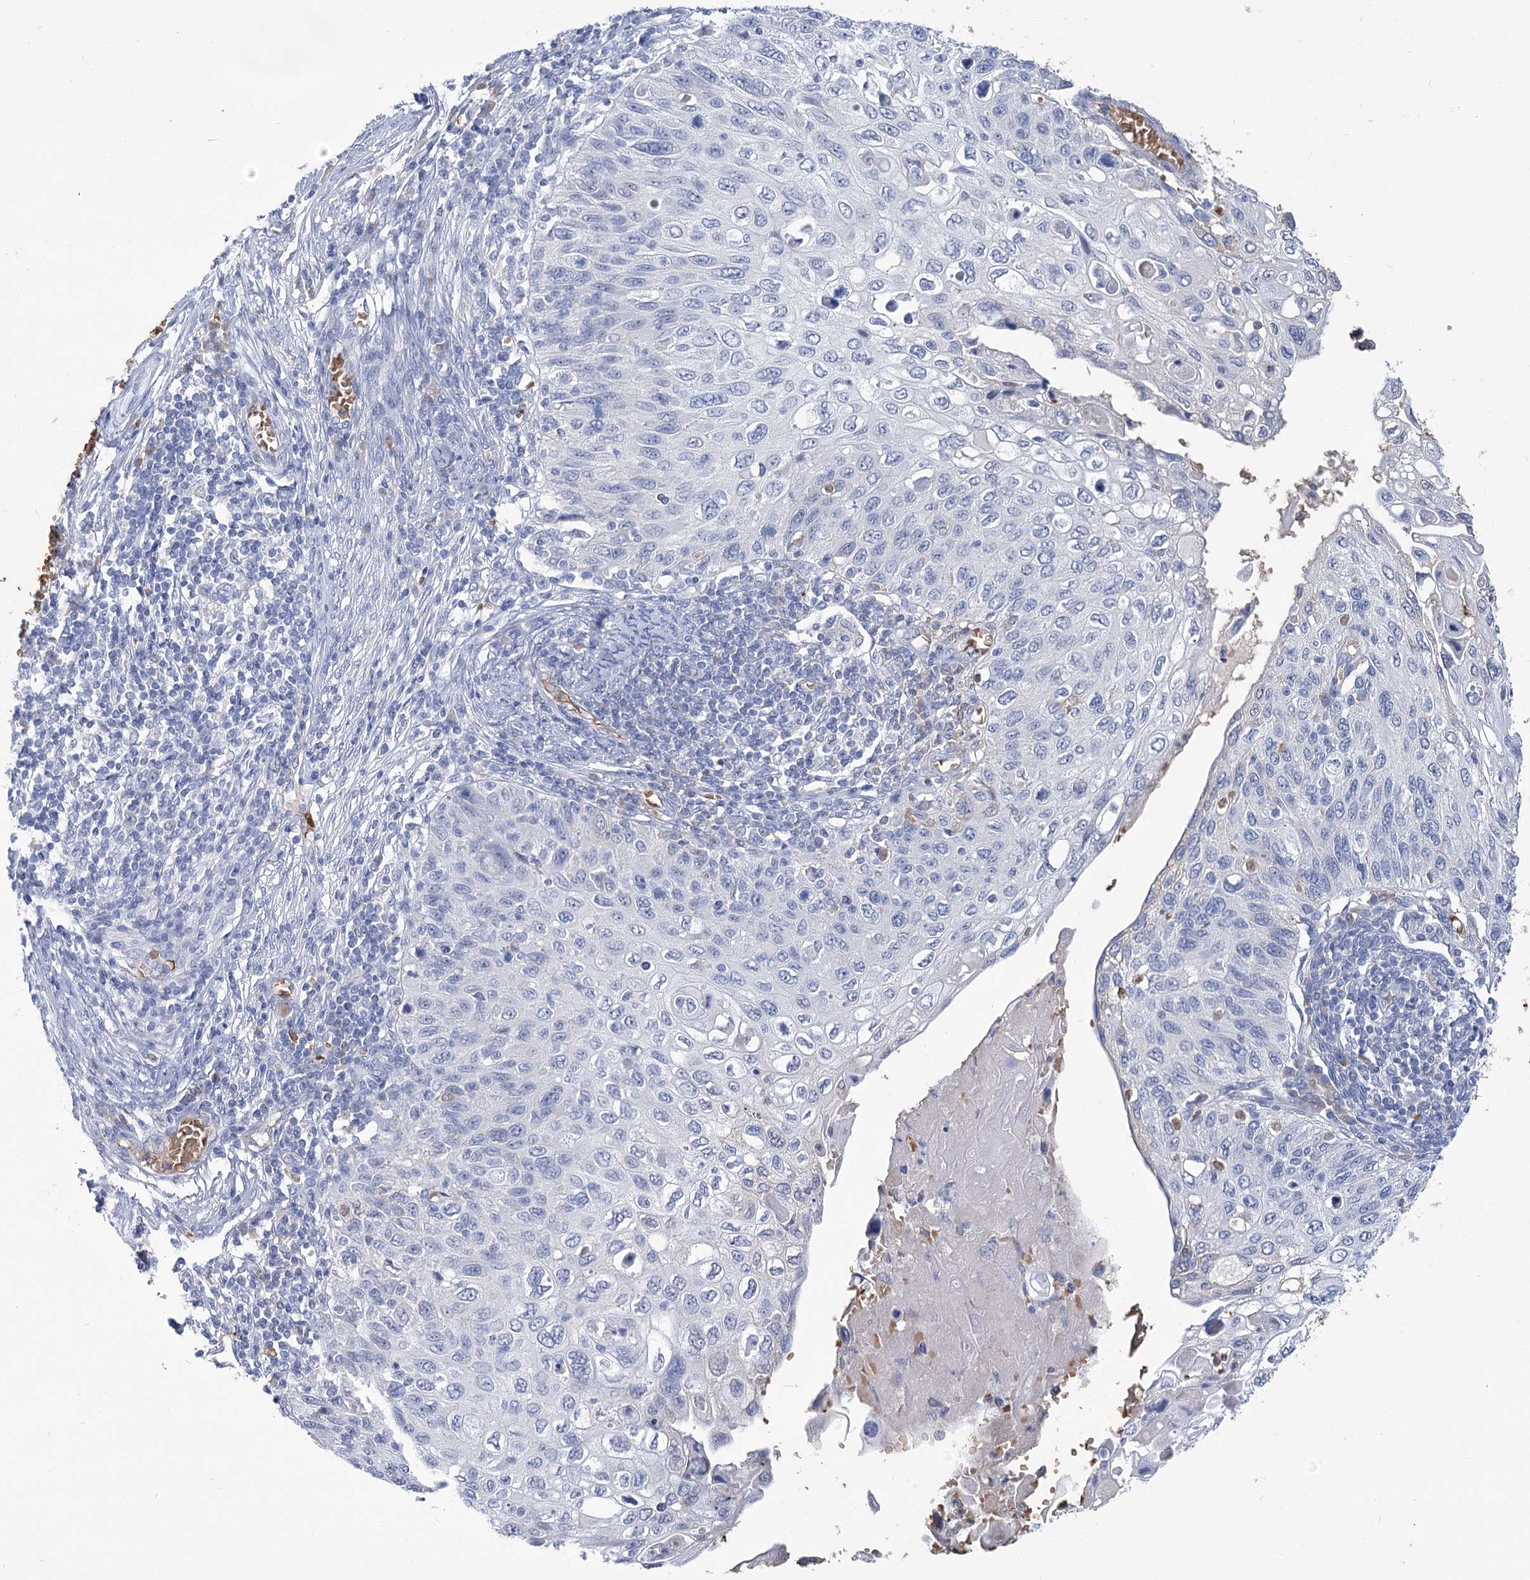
{"staining": {"intensity": "negative", "quantity": "none", "location": "none"}, "tissue": "cervical cancer", "cell_type": "Tumor cells", "image_type": "cancer", "snomed": [{"axis": "morphology", "description": "Squamous cell carcinoma, NOS"}, {"axis": "topography", "description": "Cervix"}], "caption": "IHC of human squamous cell carcinoma (cervical) reveals no expression in tumor cells.", "gene": "HBA1", "patient": {"sex": "female", "age": 70}}